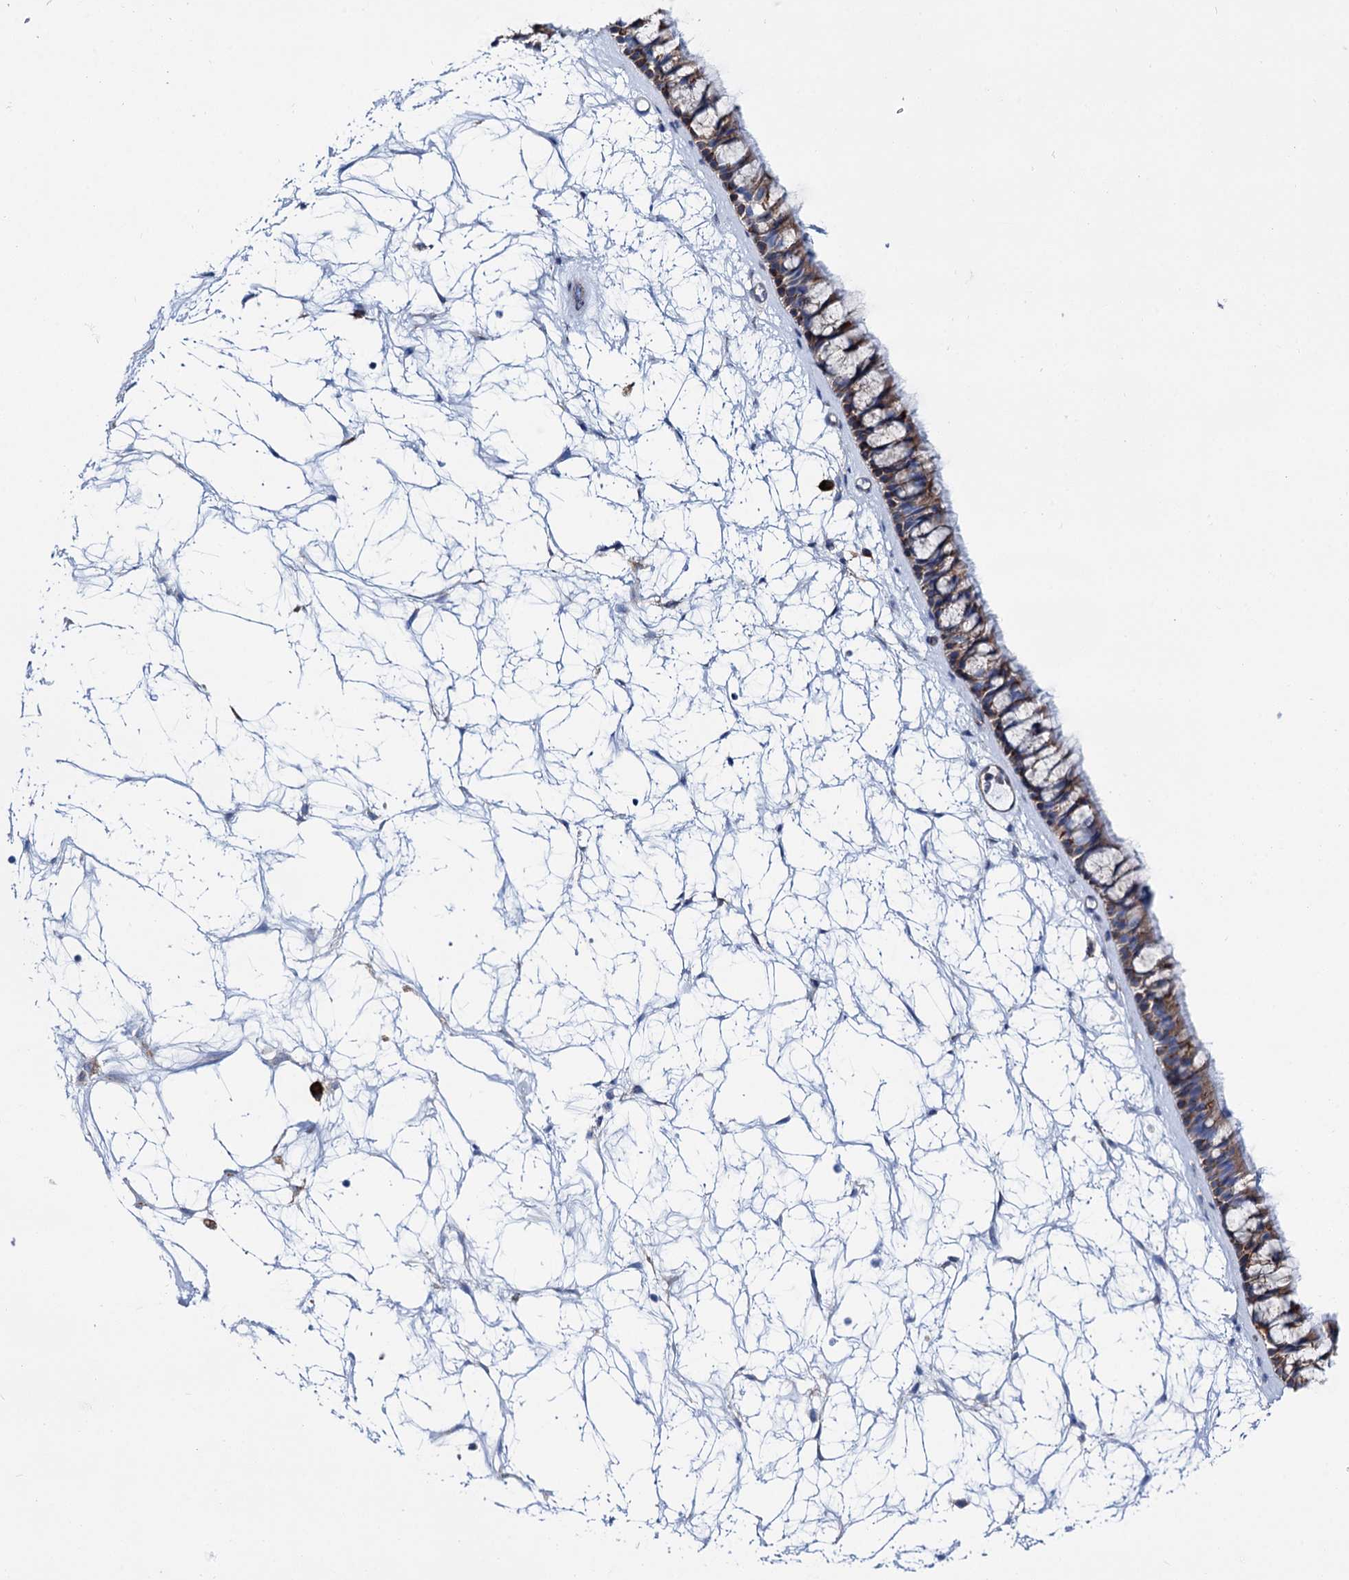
{"staining": {"intensity": "moderate", "quantity": ">75%", "location": "cytoplasmic/membranous"}, "tissue": "nasopharynx", "cell_type": "Respiratory epithelial cells", "image_type": "normal", "snomed": [{"axis": "morphology", "description": "Normal tissue, NOS"}, {"axis": "topography", "description": "Nasopharynx"}], "caption": "Protein staining shows moderate cytoplasmic/membranous expression in approximately >75% of respiratory epithelial cells in normal nasopharynx.", "gene": "SHE", "patient": {"sex": "male", "age": 64}}